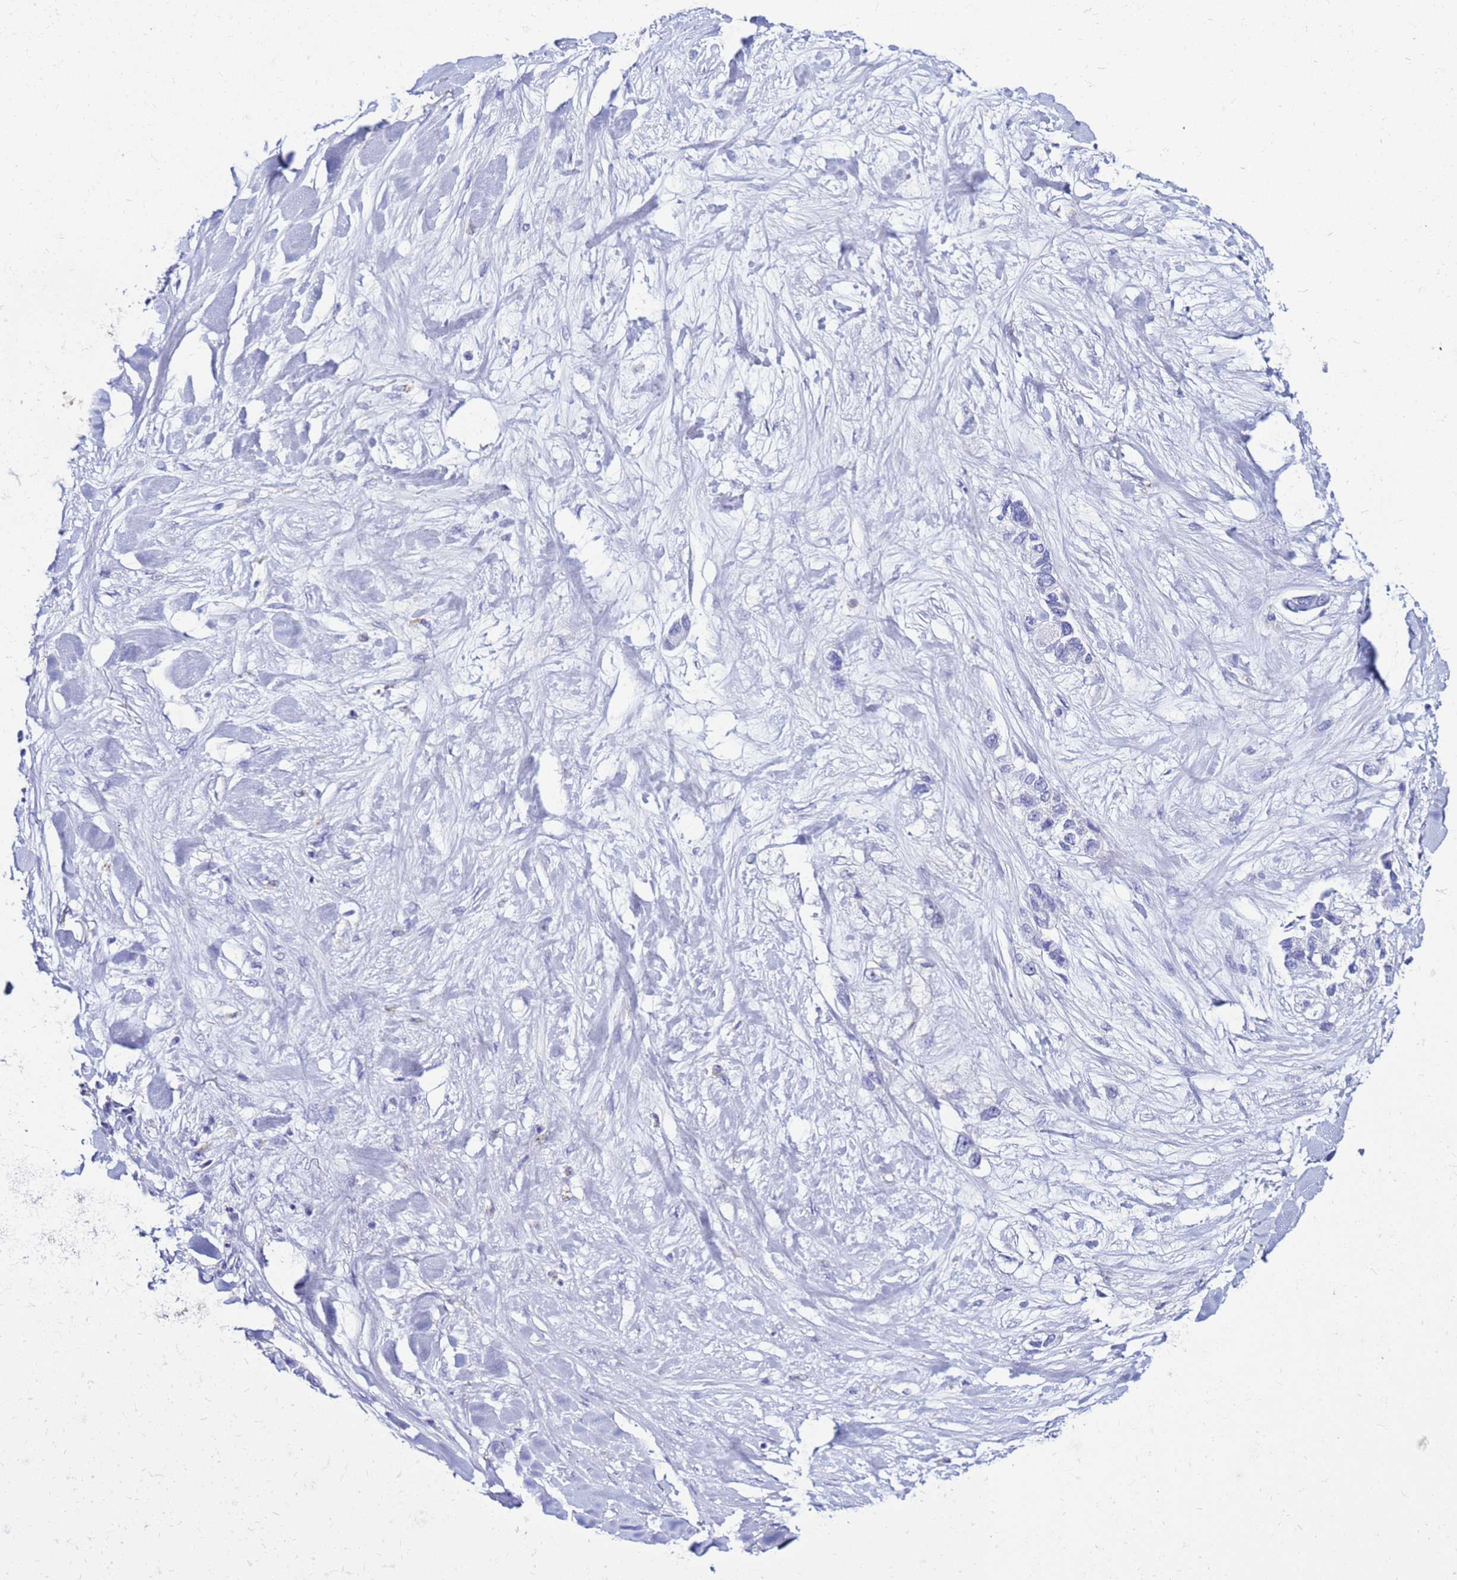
{"staining": {"intensity": "negative", "quantity": "none", "location": "none"}, "tissue": "lung cancer", "cell_type": "Tumor cells", "image_type": "cancer", "snomed": [{"axis": "morphology", "description": "Adenocarcinoma, NOS"}, {"axis": "topography", "description": "Lung"}], "caption": "Micrograph shows no significant protein positivity in tumor cells of lung cancer. (Stains: DAB (3,3'-diaminobenzidine) immunohistochemistry with hematoxylin counter stain, Microscopy: brightfield microscopy at high magnification).", "gene": "CSTA", "patient": {"sex": "female", "age": 54}}